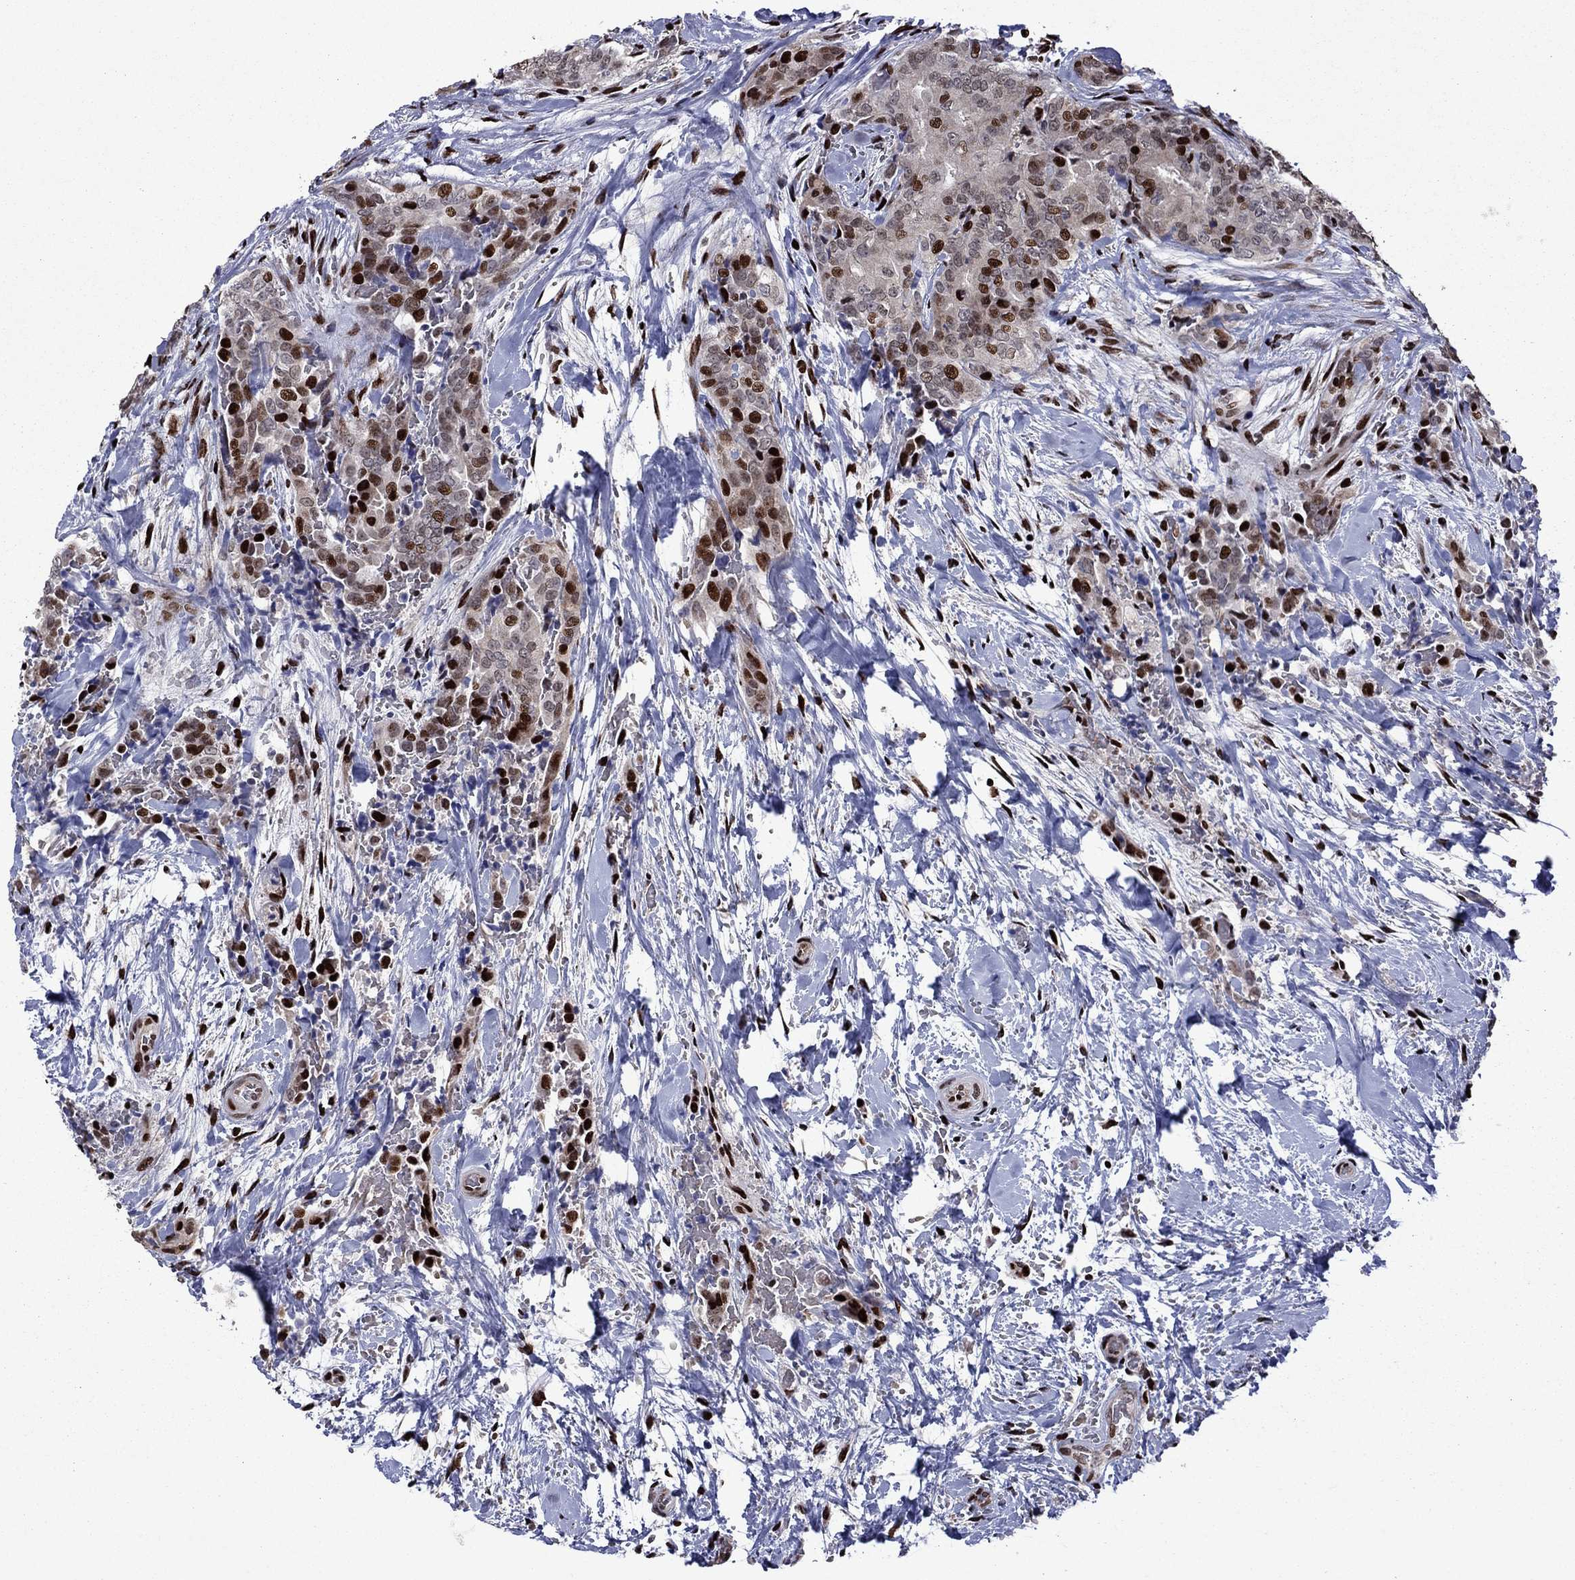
{"staining": {"intensity": "strong", "quantity": "<25%", "location": "nuclear"}, "tissue": "thyroid cancer", "cell_type": "Tumor cells", "image_type": "cancer", "snomed": [{"axis": "morphology", "description": "Papillary adenocarcinoma, NOS"}, {"axis": "topography", "description": "Thyroid gland"}], "caption": "A micrograph showing strong nuclear staining in approximately <25% of tumor cells in thyroid cancer (papillary adenocarcinoma), as visualized by brown immunohistochemical staining.", "gene": "LIMK1", "patient": {"sex": "male", "age": 61}}